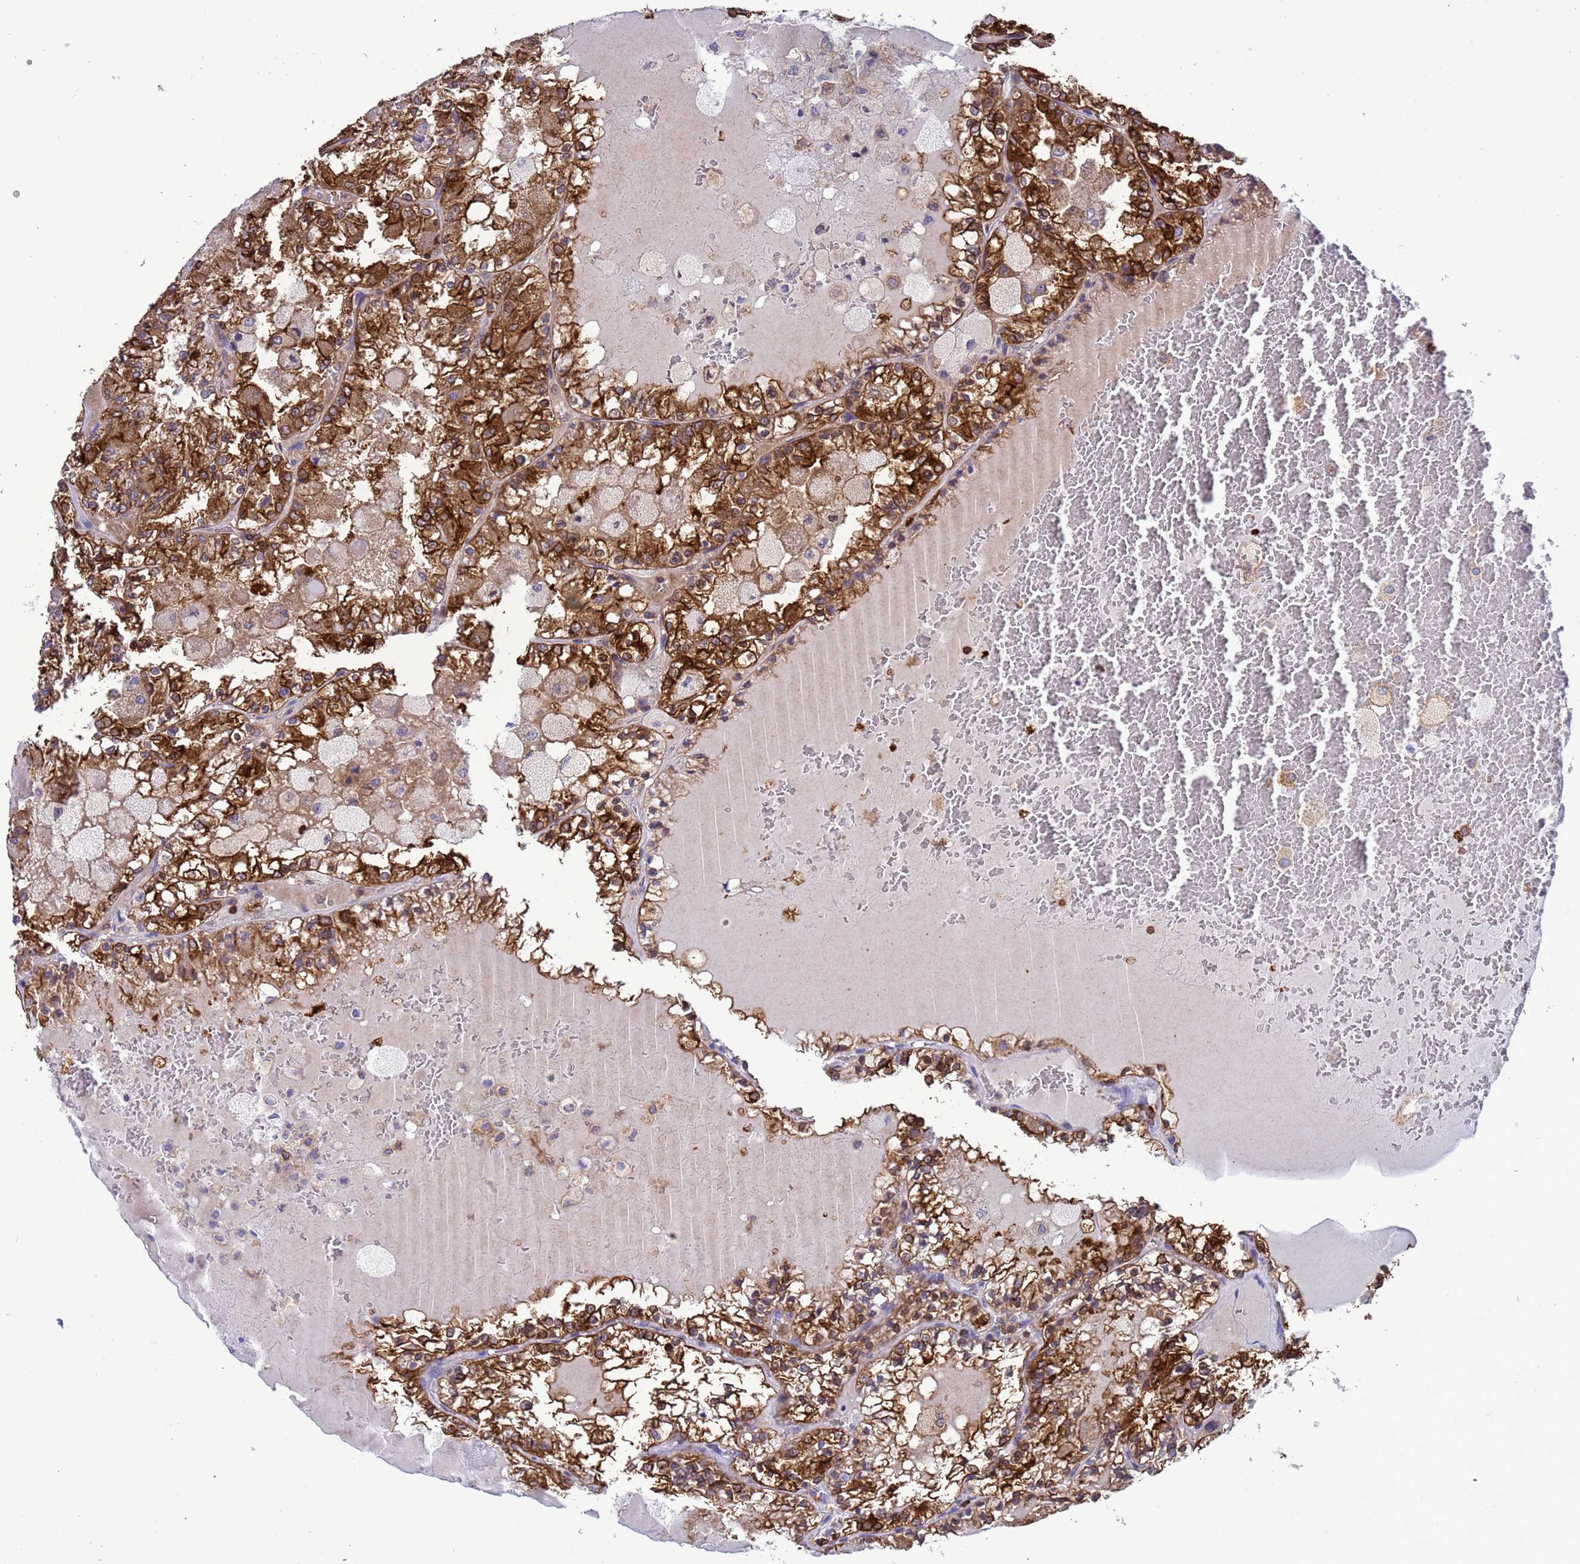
{"staining": {"intensity": "strong", "quantity": ">75%", "location": "cytoplasmic/membranous"}, "tissue": "renal cancer", "cell_type": "Tumor cells", "image_type": "cancer", "snomed": [{"axis": "morphology", "description": "Adenocarcinoma, NOS"}, {"axis": "topography", "description": "Kidney"}], "caption": "Human renal cancer stained with a protein marker displays strong staining in tumor cells.", "gene": "EZR", "patient": {"sex": "female", "age": 56}}